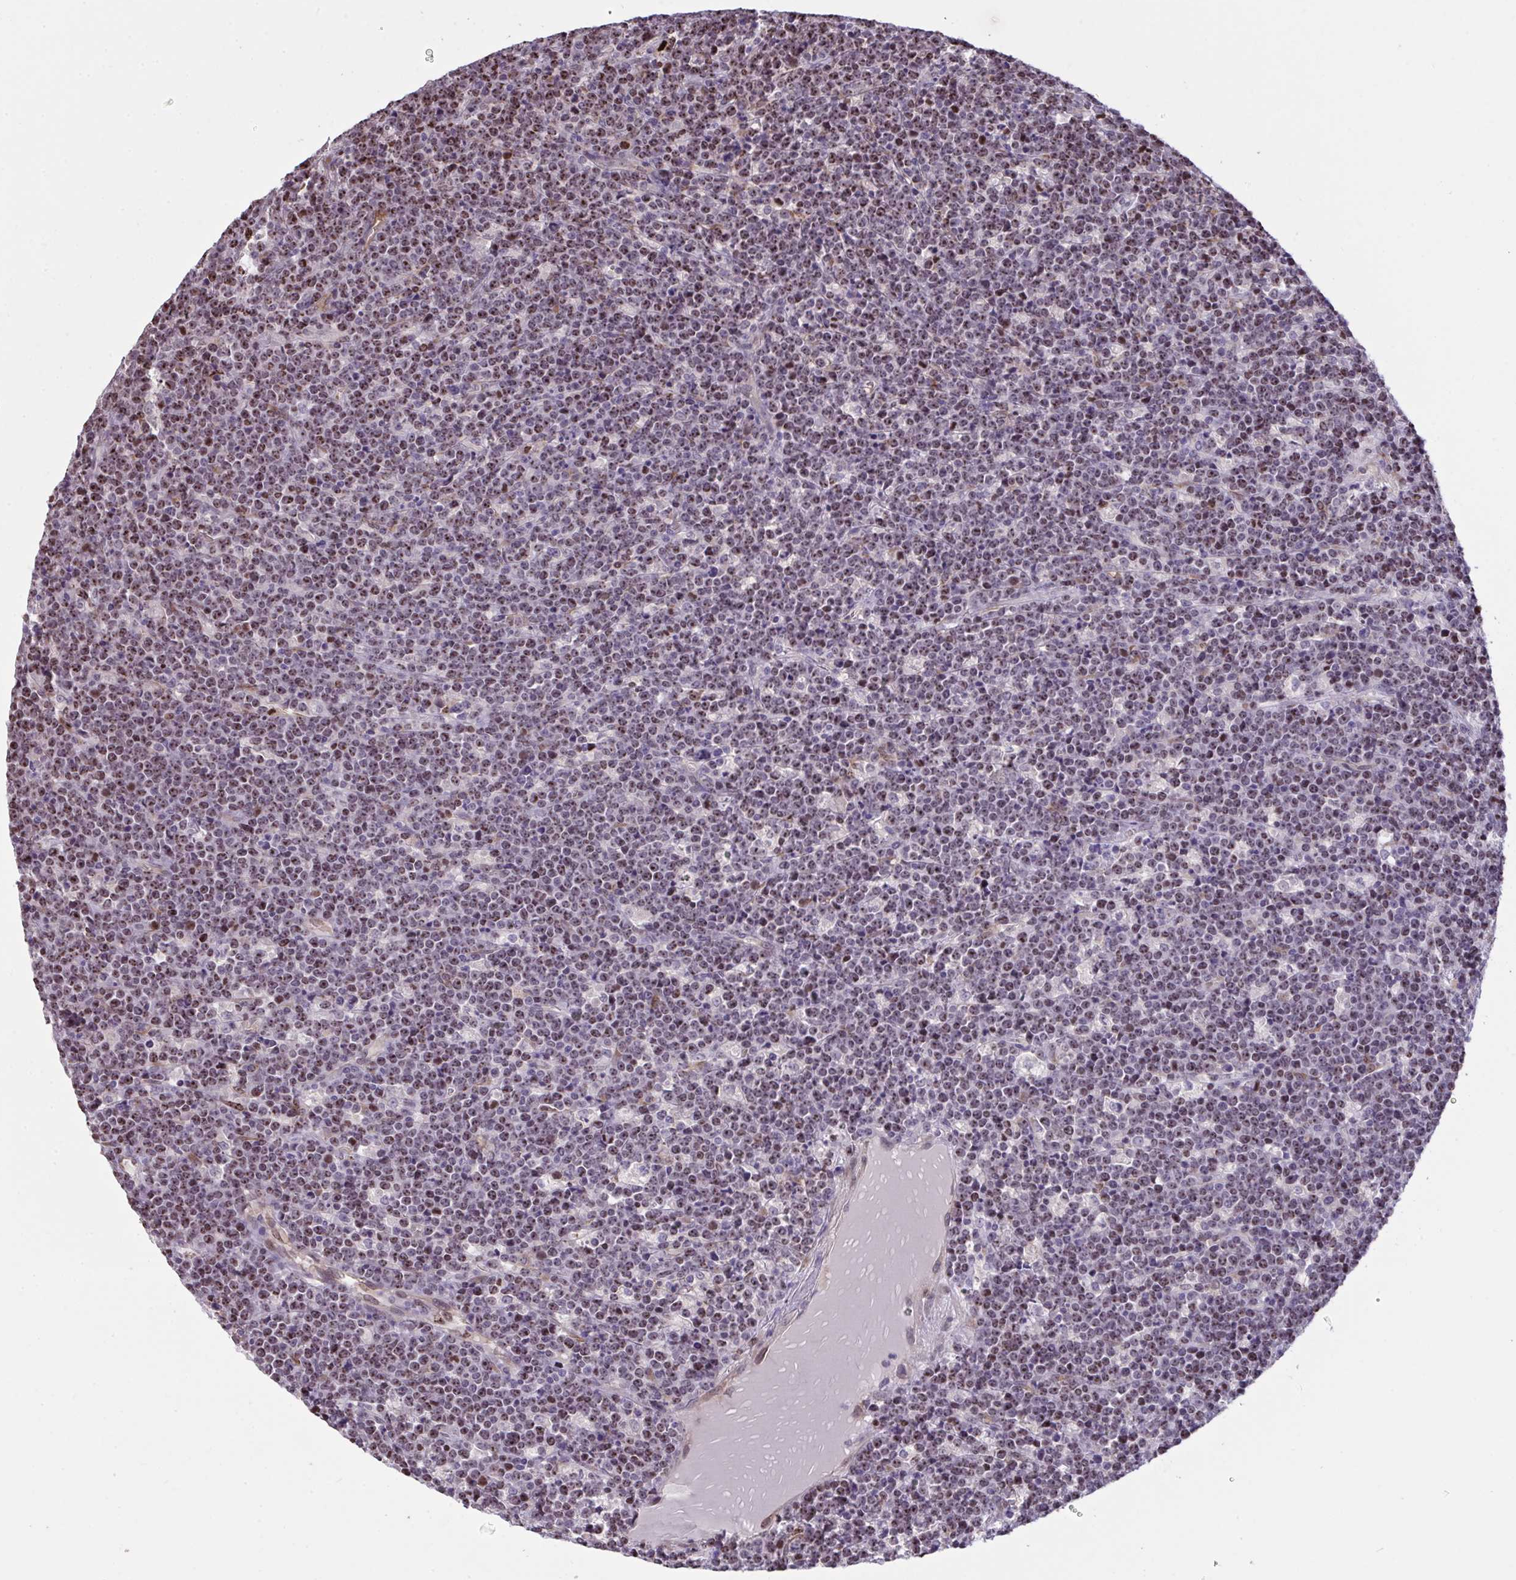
{"staining": {"intensity": "moderate", "quantity": ">75%", "location": "nuclear"}, "tissue": "lymphoma", "cell_type": "Tumor cells", "image_type": "cancer", "snomed": [{"axis": "morphology", "description": "Malignant lymphoma, non-Hodgkin's type, High grade"}, {"axis": "topography", "description": "Ovary"}], "caption": "This photomicrograph shows immunohistochemistry (IHC) staining of human malignant lymphoma, non-Hodgkin's type (high-grade), with medium moderate nuclear expression in approximately >75% of tumor cells.", "gene": "SETD7", "patient": {"sex": "female", "age": 56}}